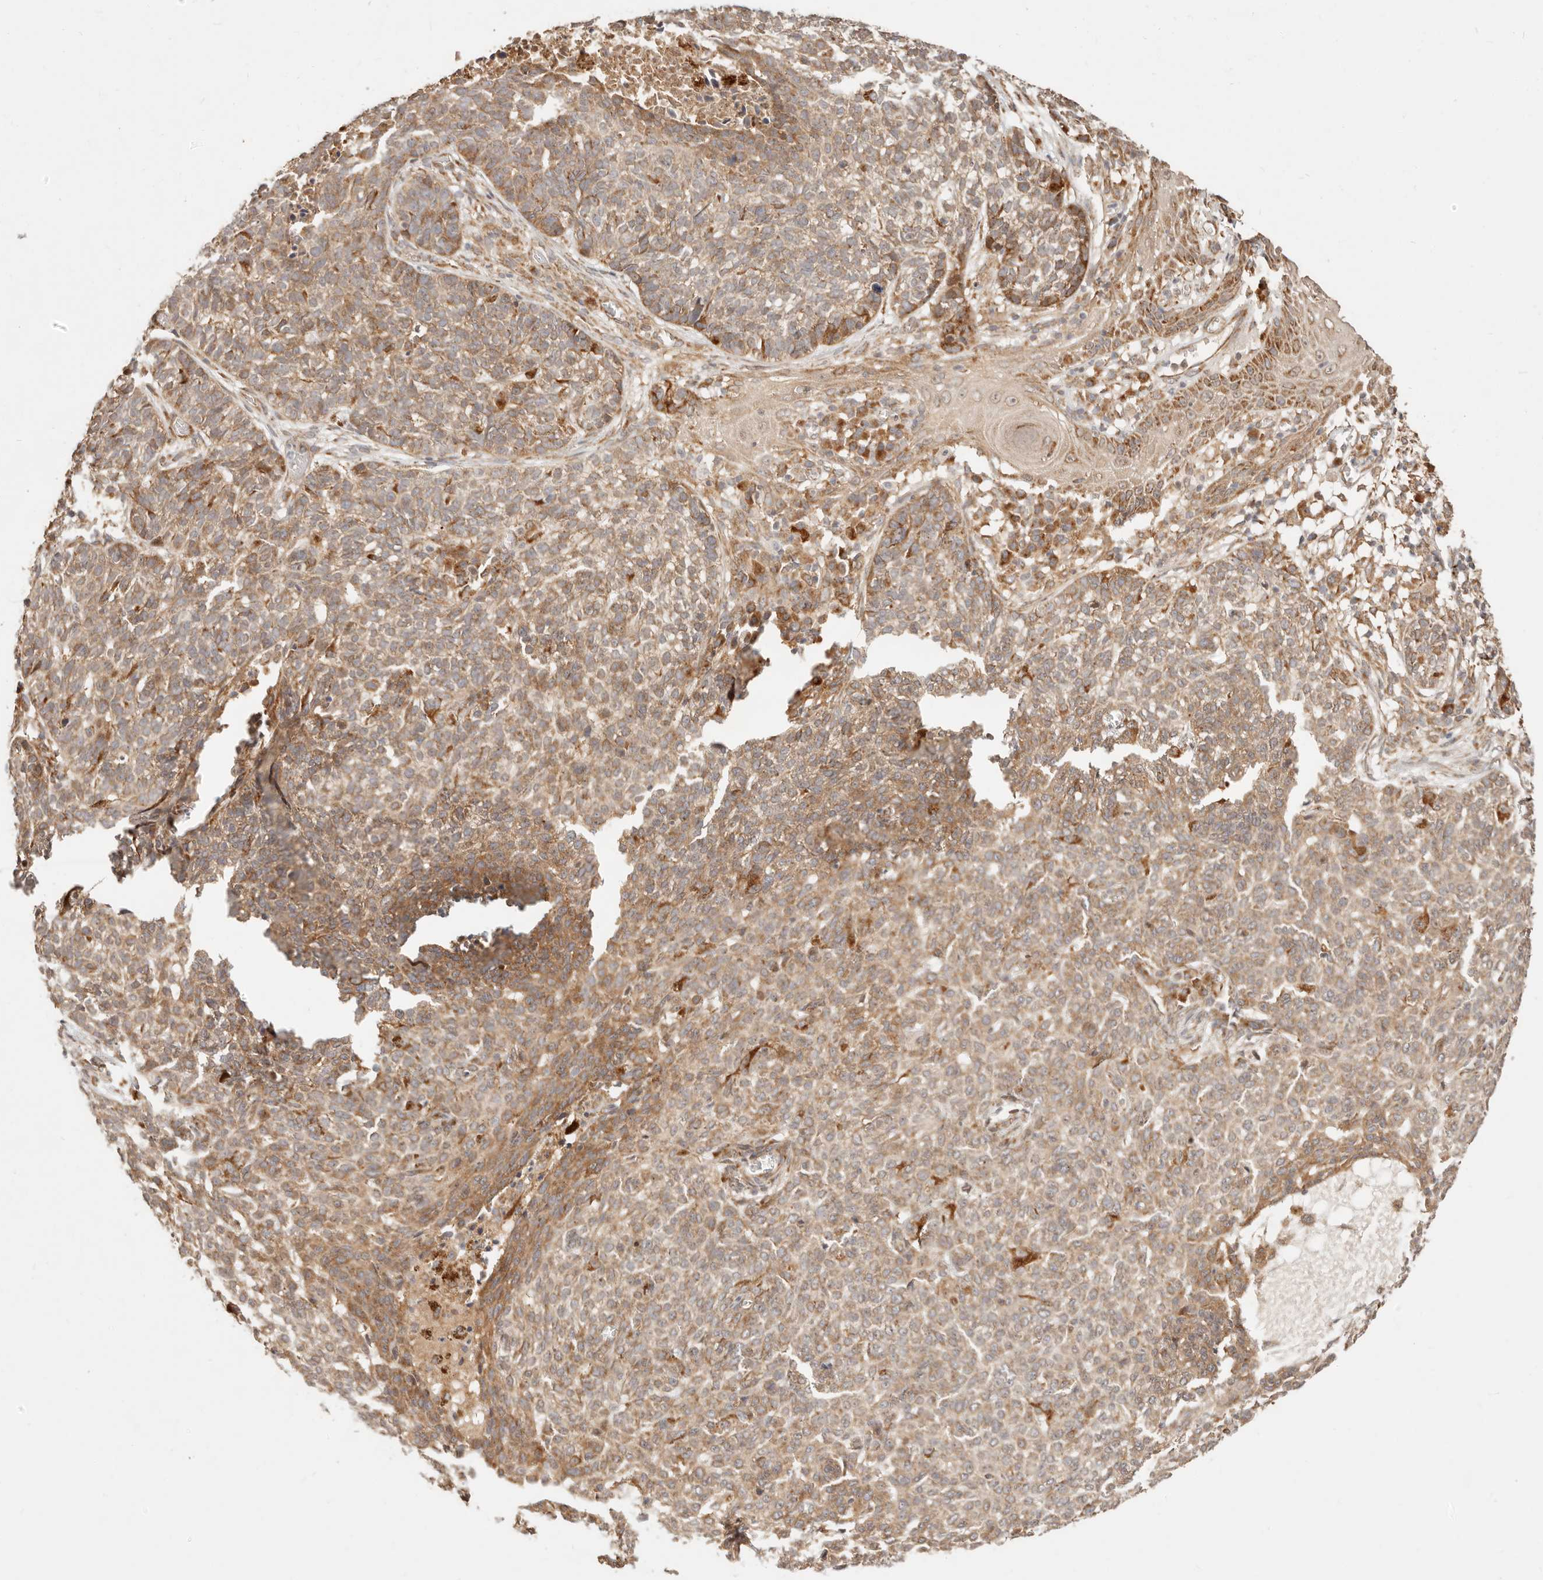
{"staining": {"intensity": "moderate", "quantity": ">75%", "location": "cytoplasmic/membranous"}, "tissue": "skin cancer", "cell_type": "Tumor cells", "image_type": "cancer", "snomed": [{"axis": "morphology", "description": "Basal cell carcinoma"}, {"axis": "topography", "description": "Skin"}], "caption": "Skin cancer stained with a protein marker demonstrates moderate staining in tumor cells.", "gene": "TIMM17A", "patient": {"sex": "male", "age": 85}}